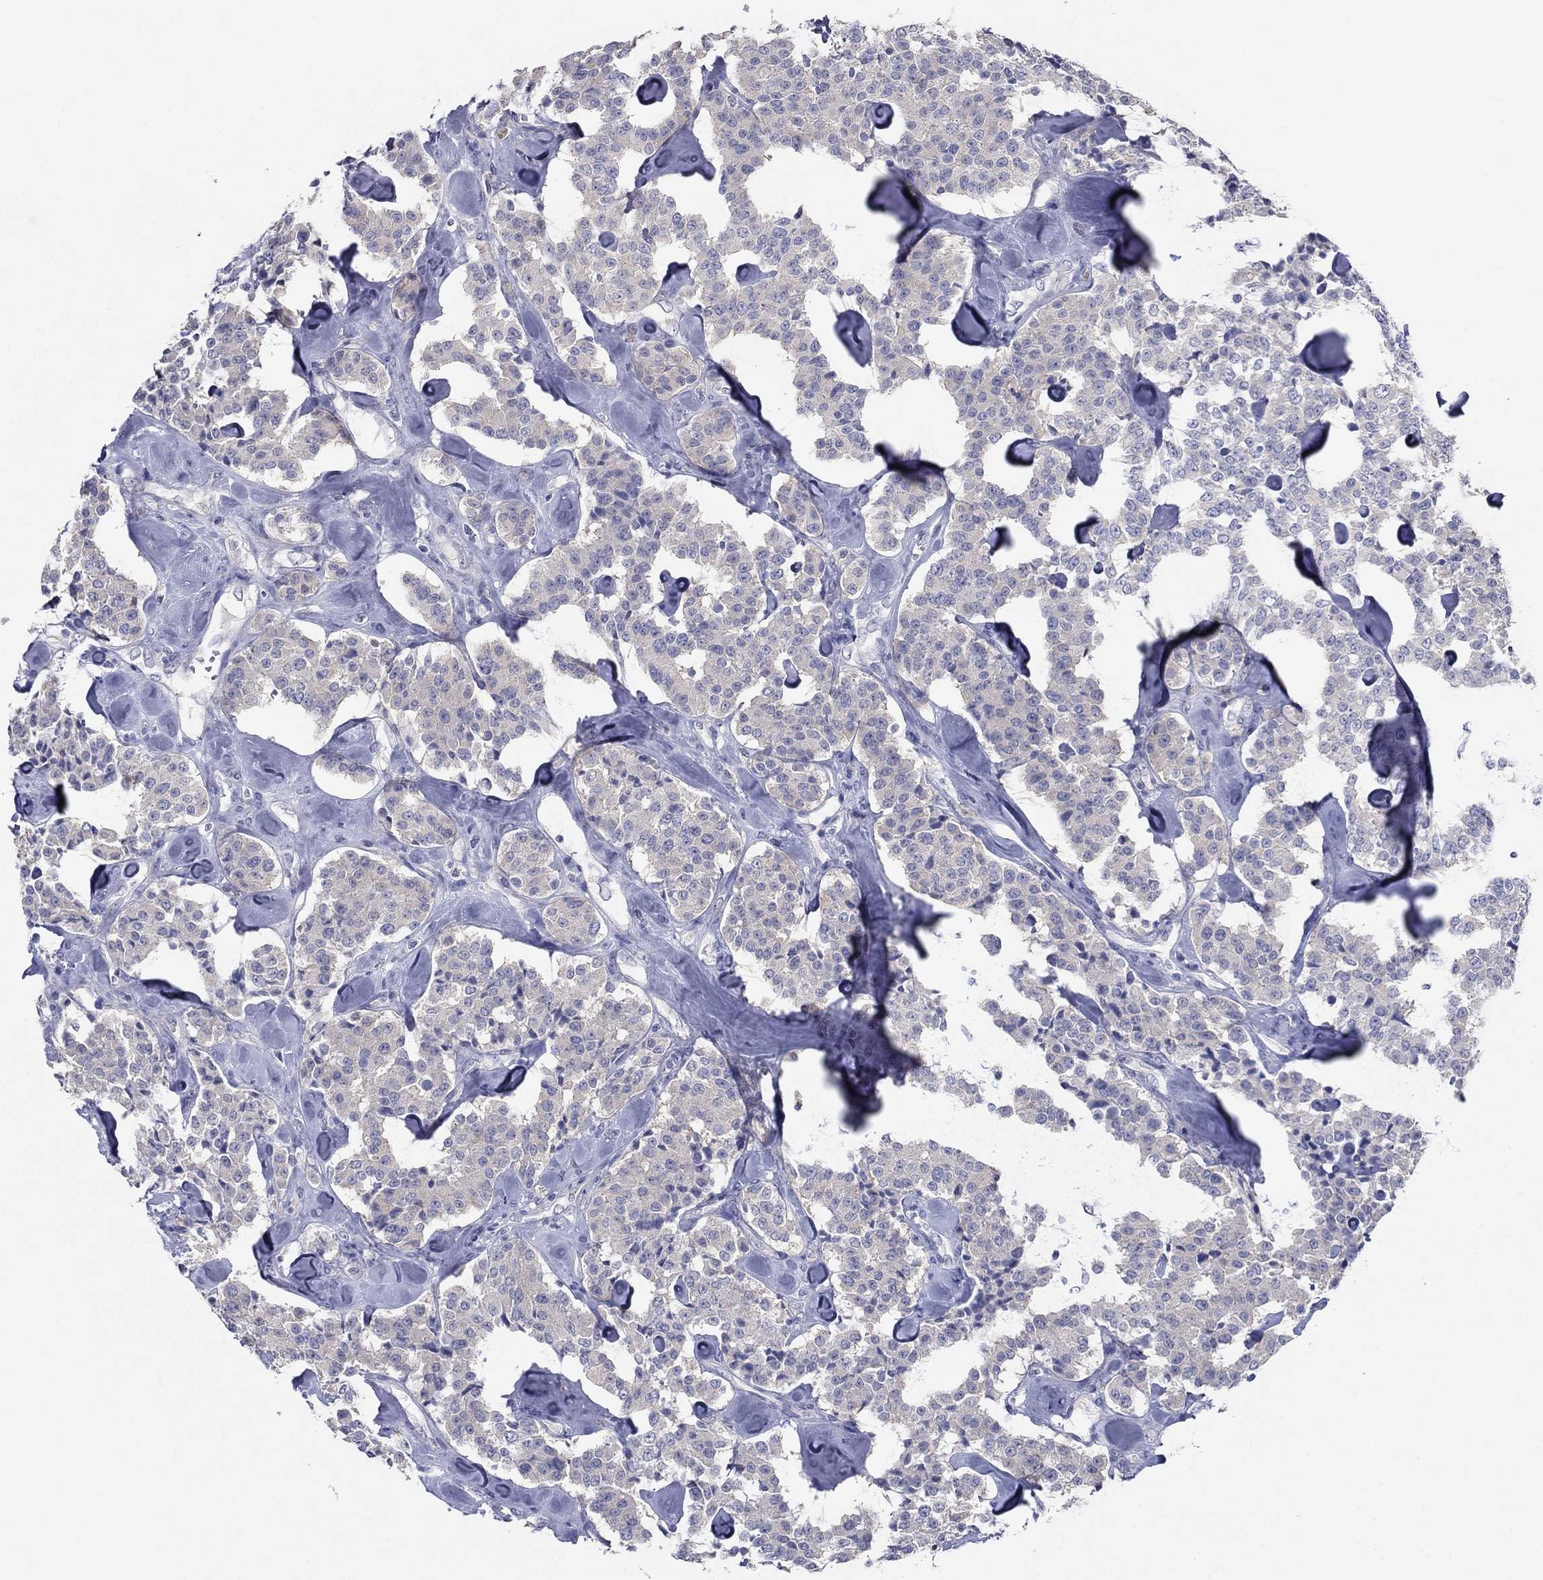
{"staining": {"intensity": "negative", "quantity": "none", "location": "none"}, "tissue": "carcinoid", "cell_type": "Tumor cells", "image_type": "cancer", "snomed": [{"axis": "morphology", "description": "Carcinoid, malignant, NOS"}, {"axis": "topography", "description": "Pancreas"}], "caption": "Human malignant carcinoid stained for a protein using immunohistochemistry (IHC) reveals no positivity in tumor cells.", "gene": "PLS1", "patient": {"sex": "male", "age": 41}}